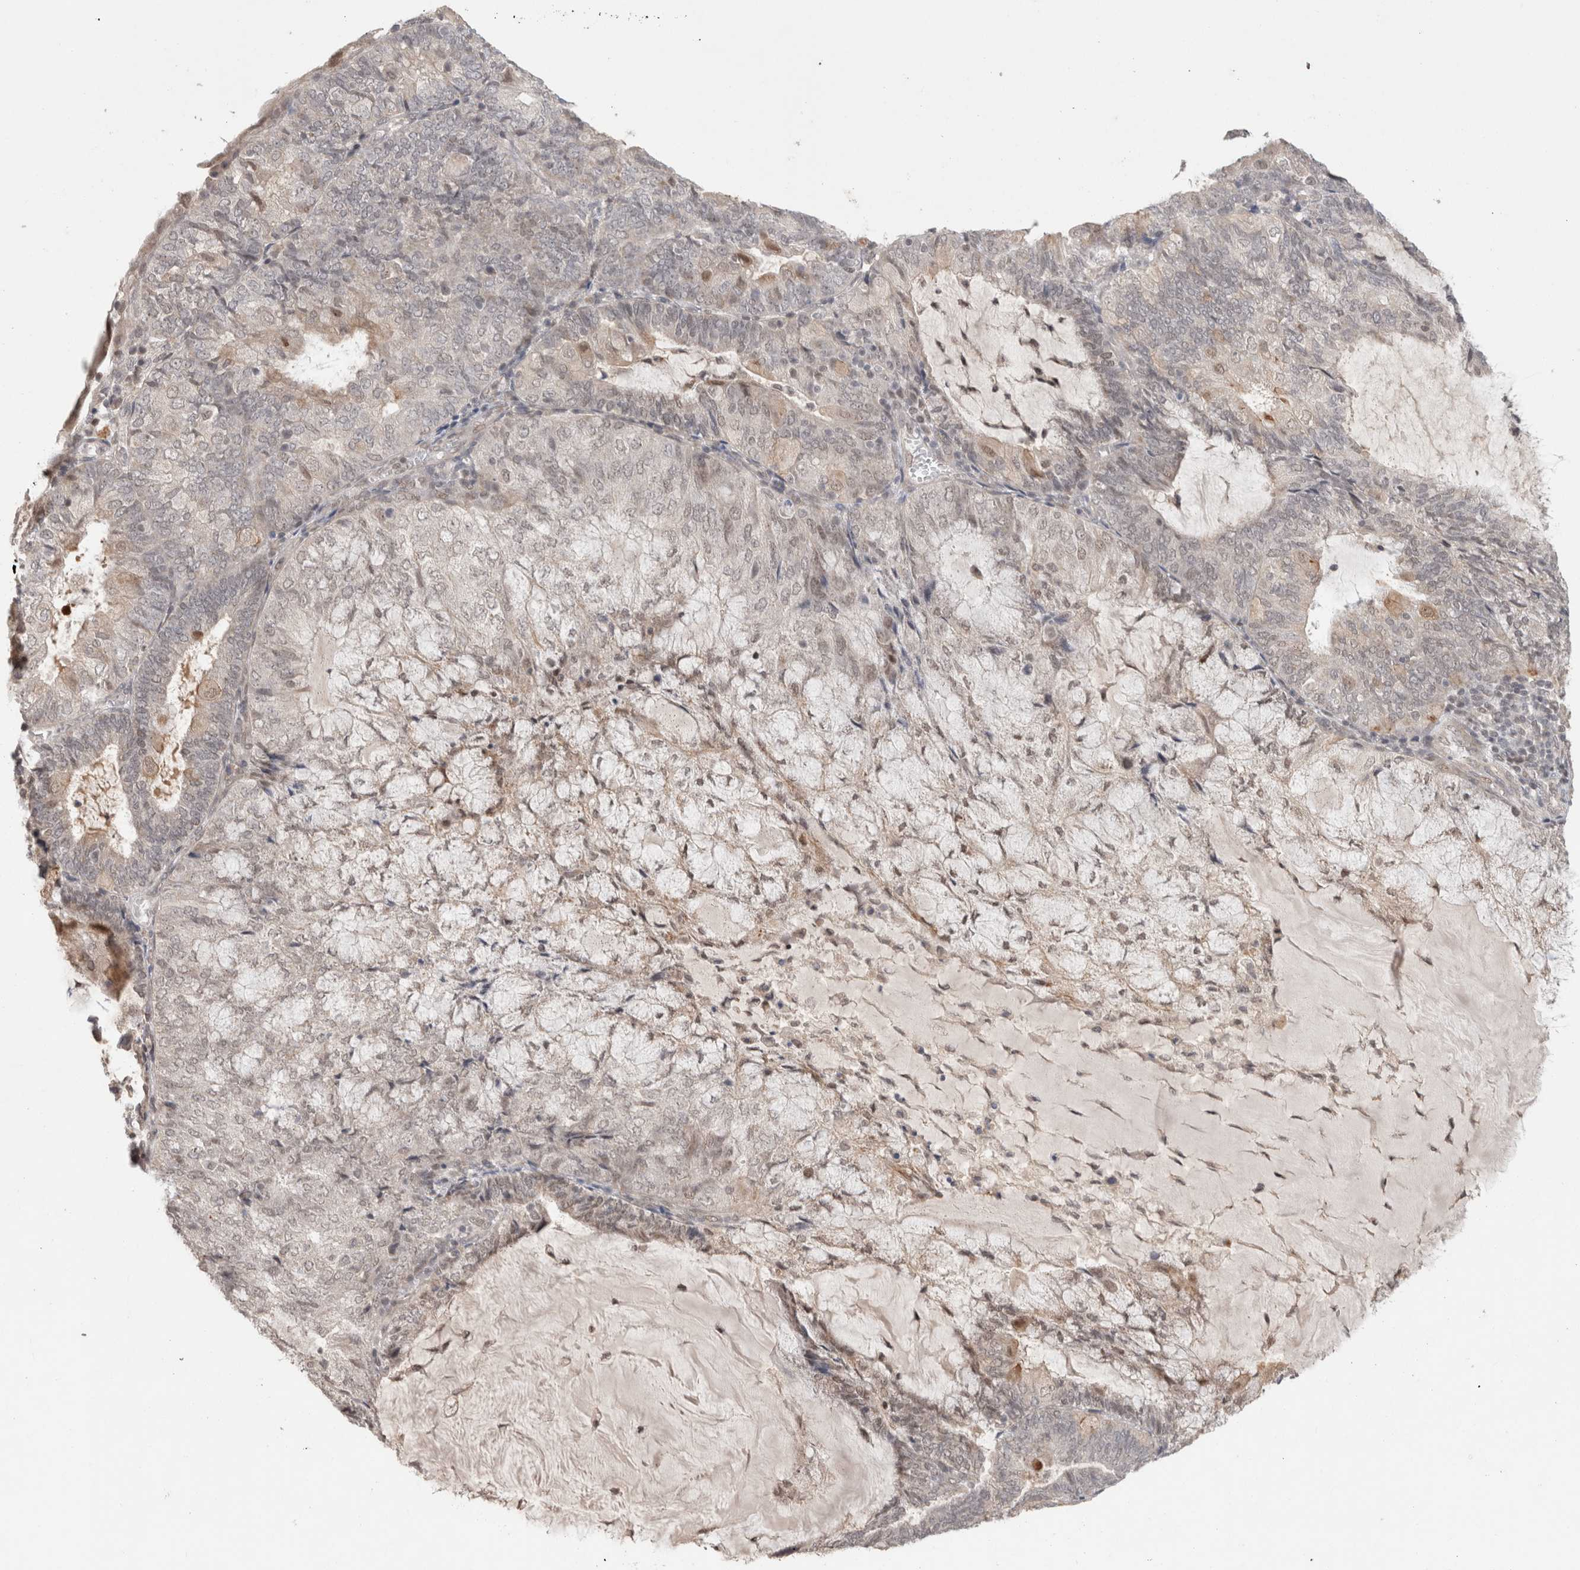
{"staining": {"intensity": "weak", "quantity": "25%-75%", "location": "cytoplasmic/membranous,nuclear"}, "tissue": "endometrial cancer", "cell_type": "Tumor cells", "image_type": "cancer", "snomed": [{"axis": "morphology", "description": "Adenocarcinoma, NOS"}, {"axis": "topography", "description": "Endometrium"}], "caption": "IHC micrograph of endometrial adenocarcinoma stained for a protein (brown), which displays low levels of weak cytoplasmic/membranous and nuclear expression in about 25%-75% of tumor cells.", "gene": "SYDE2", "patient": {"sex": "female", "age": 81}}